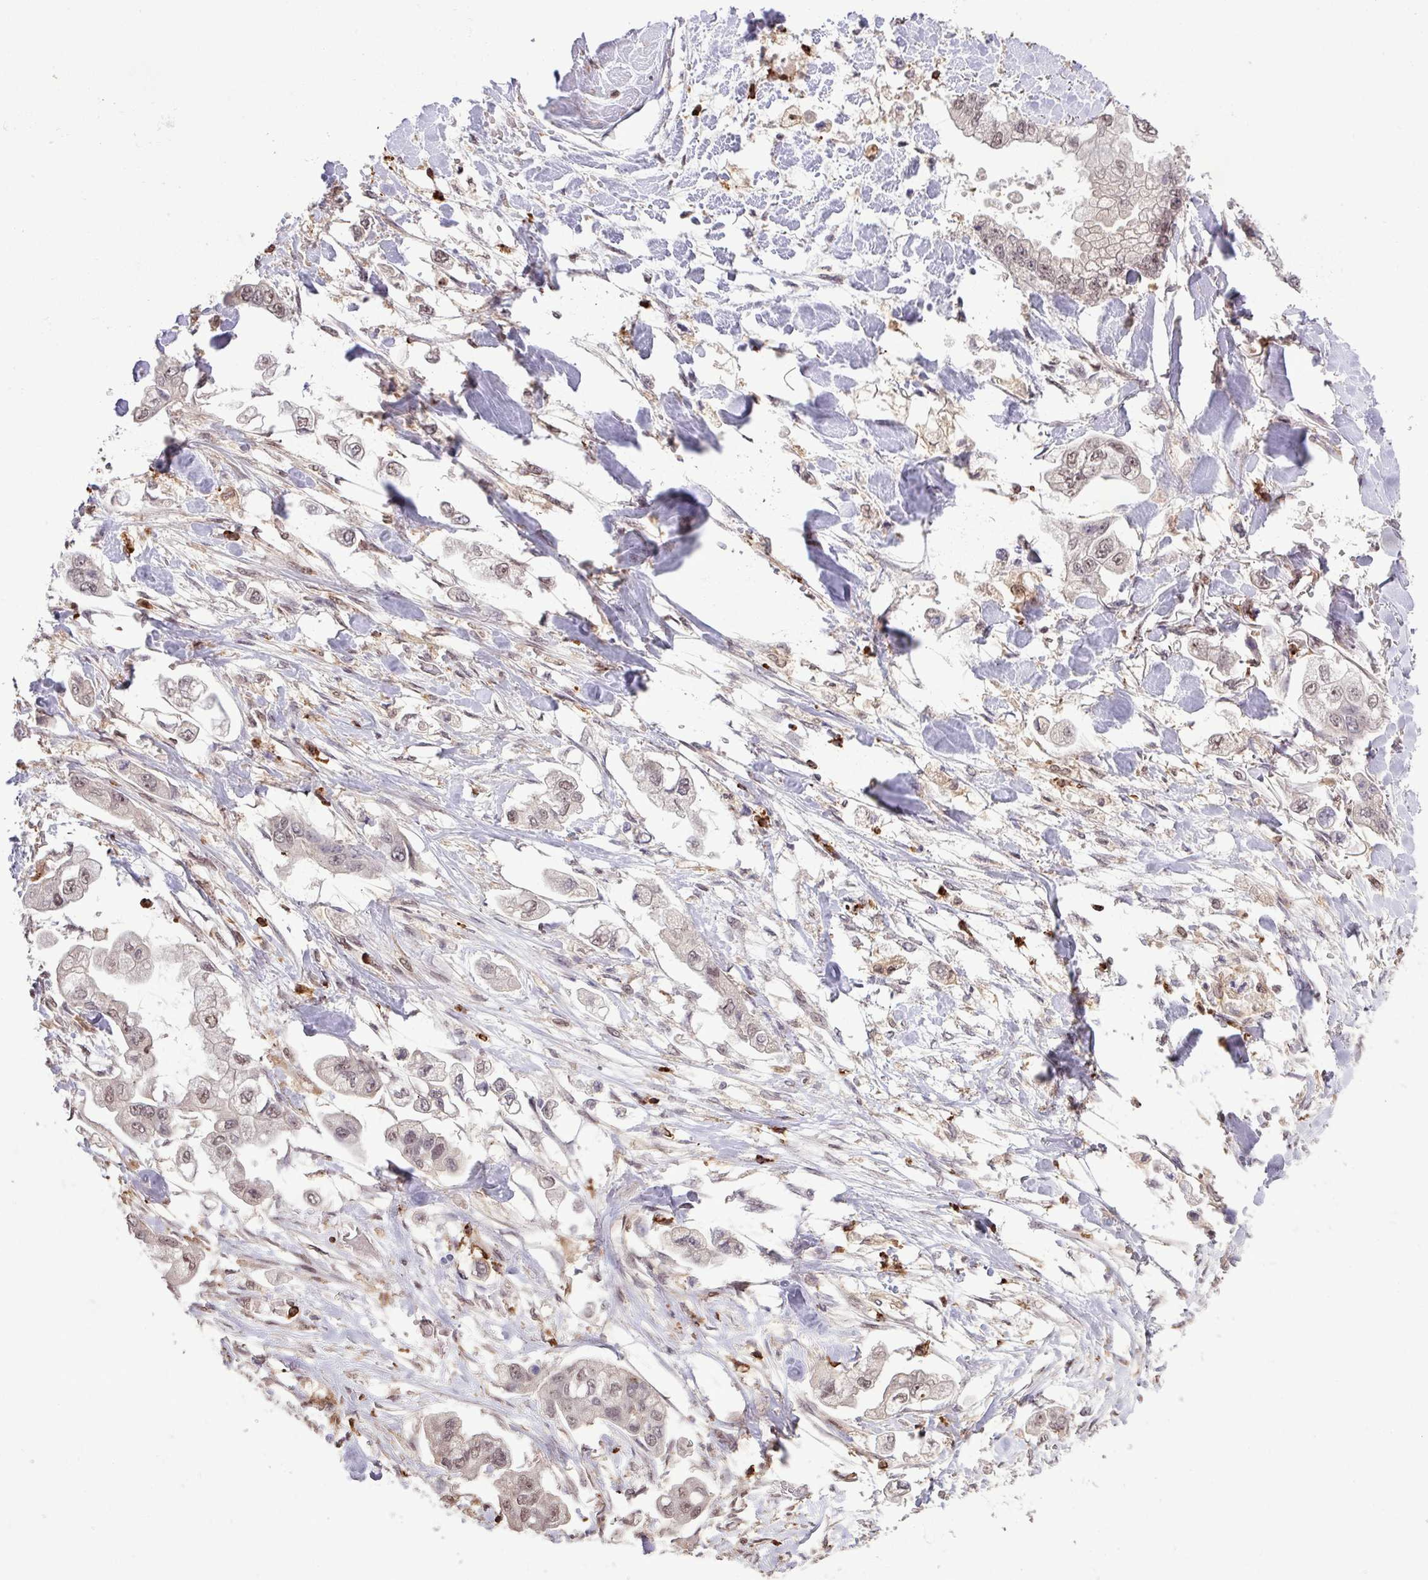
{"staining": {"intensity": "weak", "quantity": "25%-75%", "location": "nuclear"}, "tissue": "stomach cancer", "cell_type": "Tumor cells", "image_type": "cancer", "snomed": [{"axis": "morphology", "description": "Adenocarcinoma, NOS"}, {"axis": "topography", "description": "Stomach"}], "caption": "Stomach adenocarcinoma was stained to show a protein in brown. There is low levels of weak nuclear staining in about 25%-75% of tumor cells.", "gene": "GON7", "patient": {"sex": "male", "age": 62}}